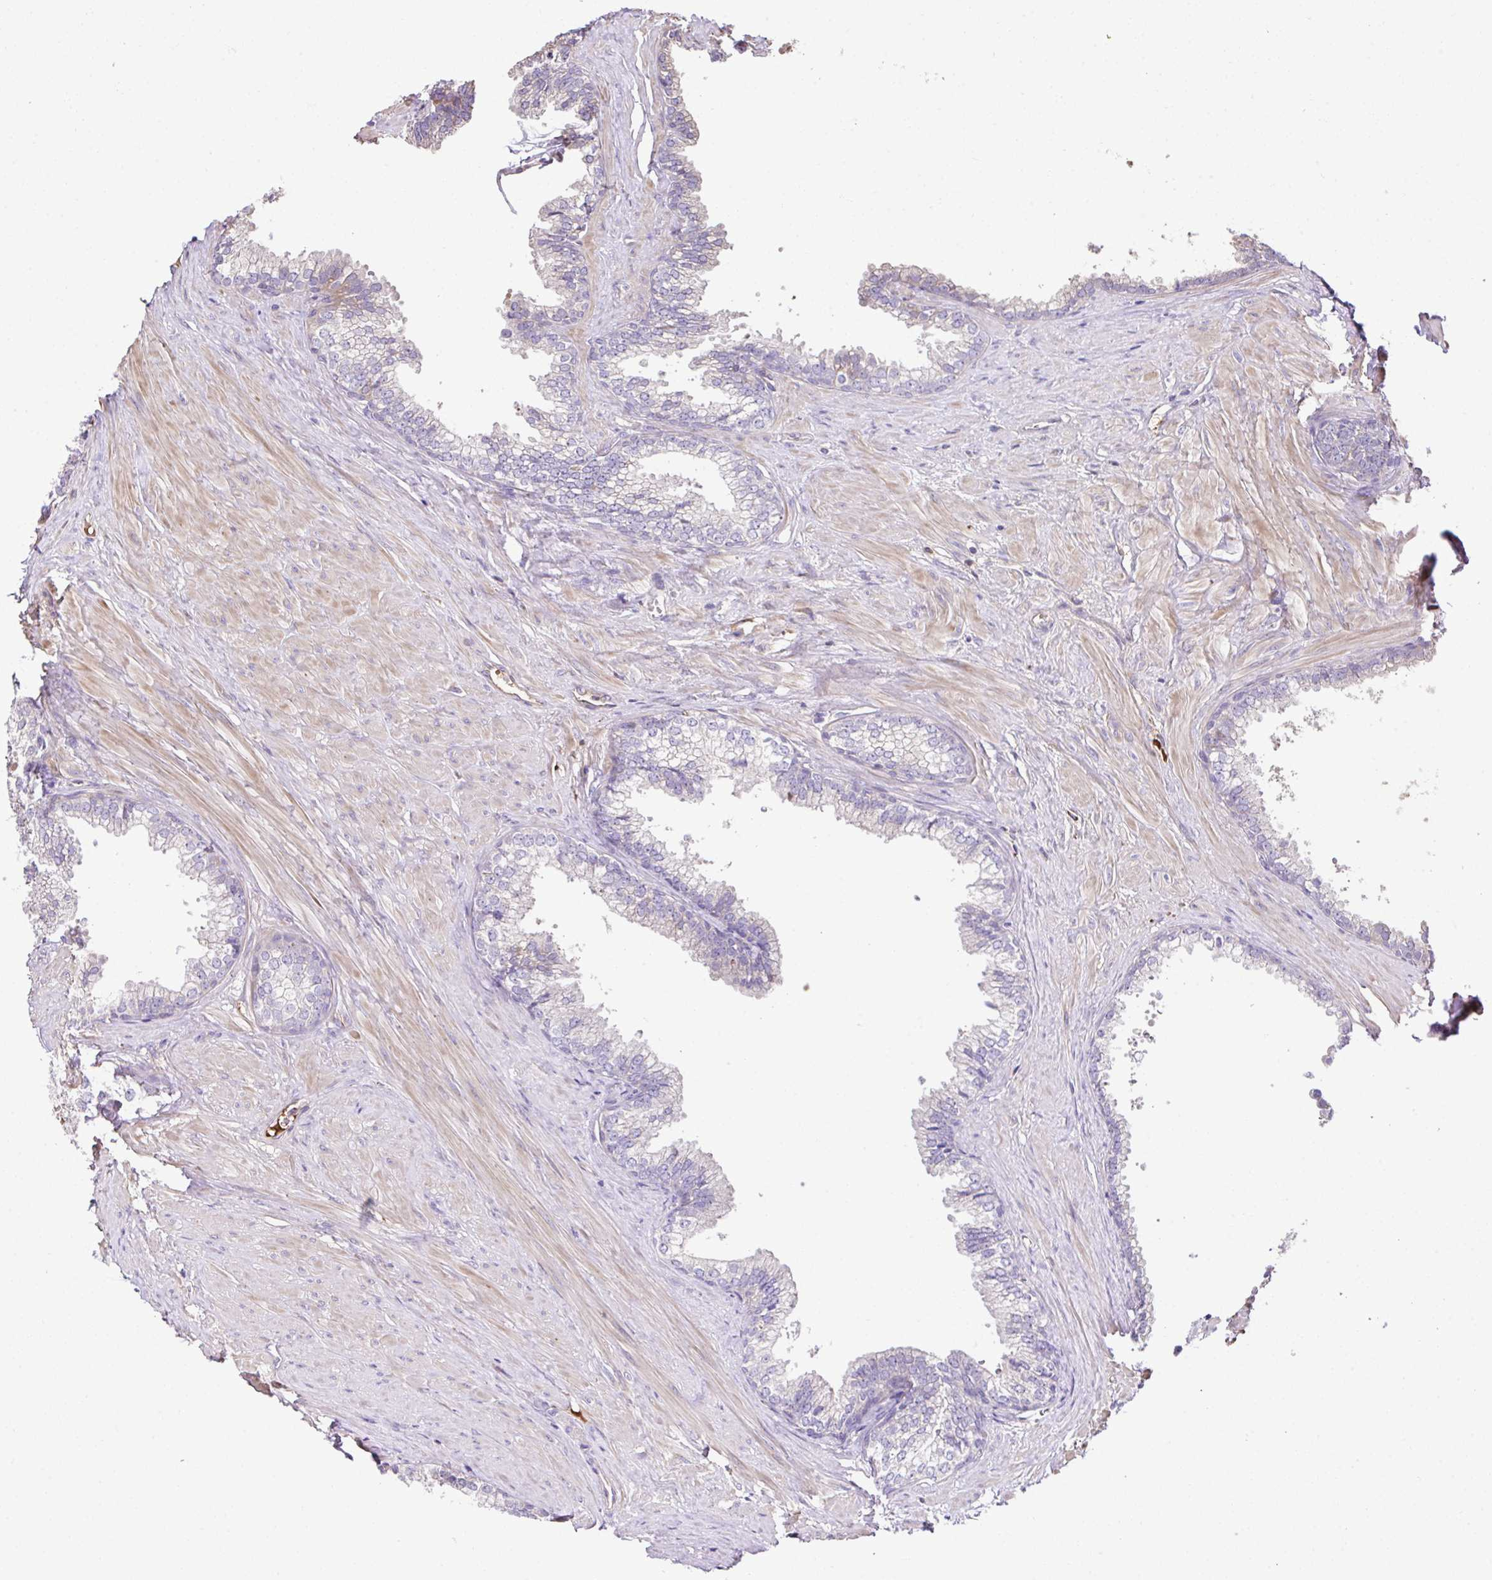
{"staining": {"intensity": "negative", "quantity": "none", "location": "none"}, "tissue": "prostate", "cell_type": "Glandular cells", "image_type": "normal", "snomed": [{"axis": "morphology", "description": "Normal tissue, NOS"}, {"axis": "topography", "description": "Prostate"}, {"axis": "topography", "description": "Peripheral nerve tissue"}], "caption": "A histopathology image of prostate stained for a protein reveals no brown staining in glandular cells. (Immunohistochemistry (ihc), brightfield microscopy, high magnification).", "gene": "CCDC85C", "patient": {"sex": "male", "age": 55}}